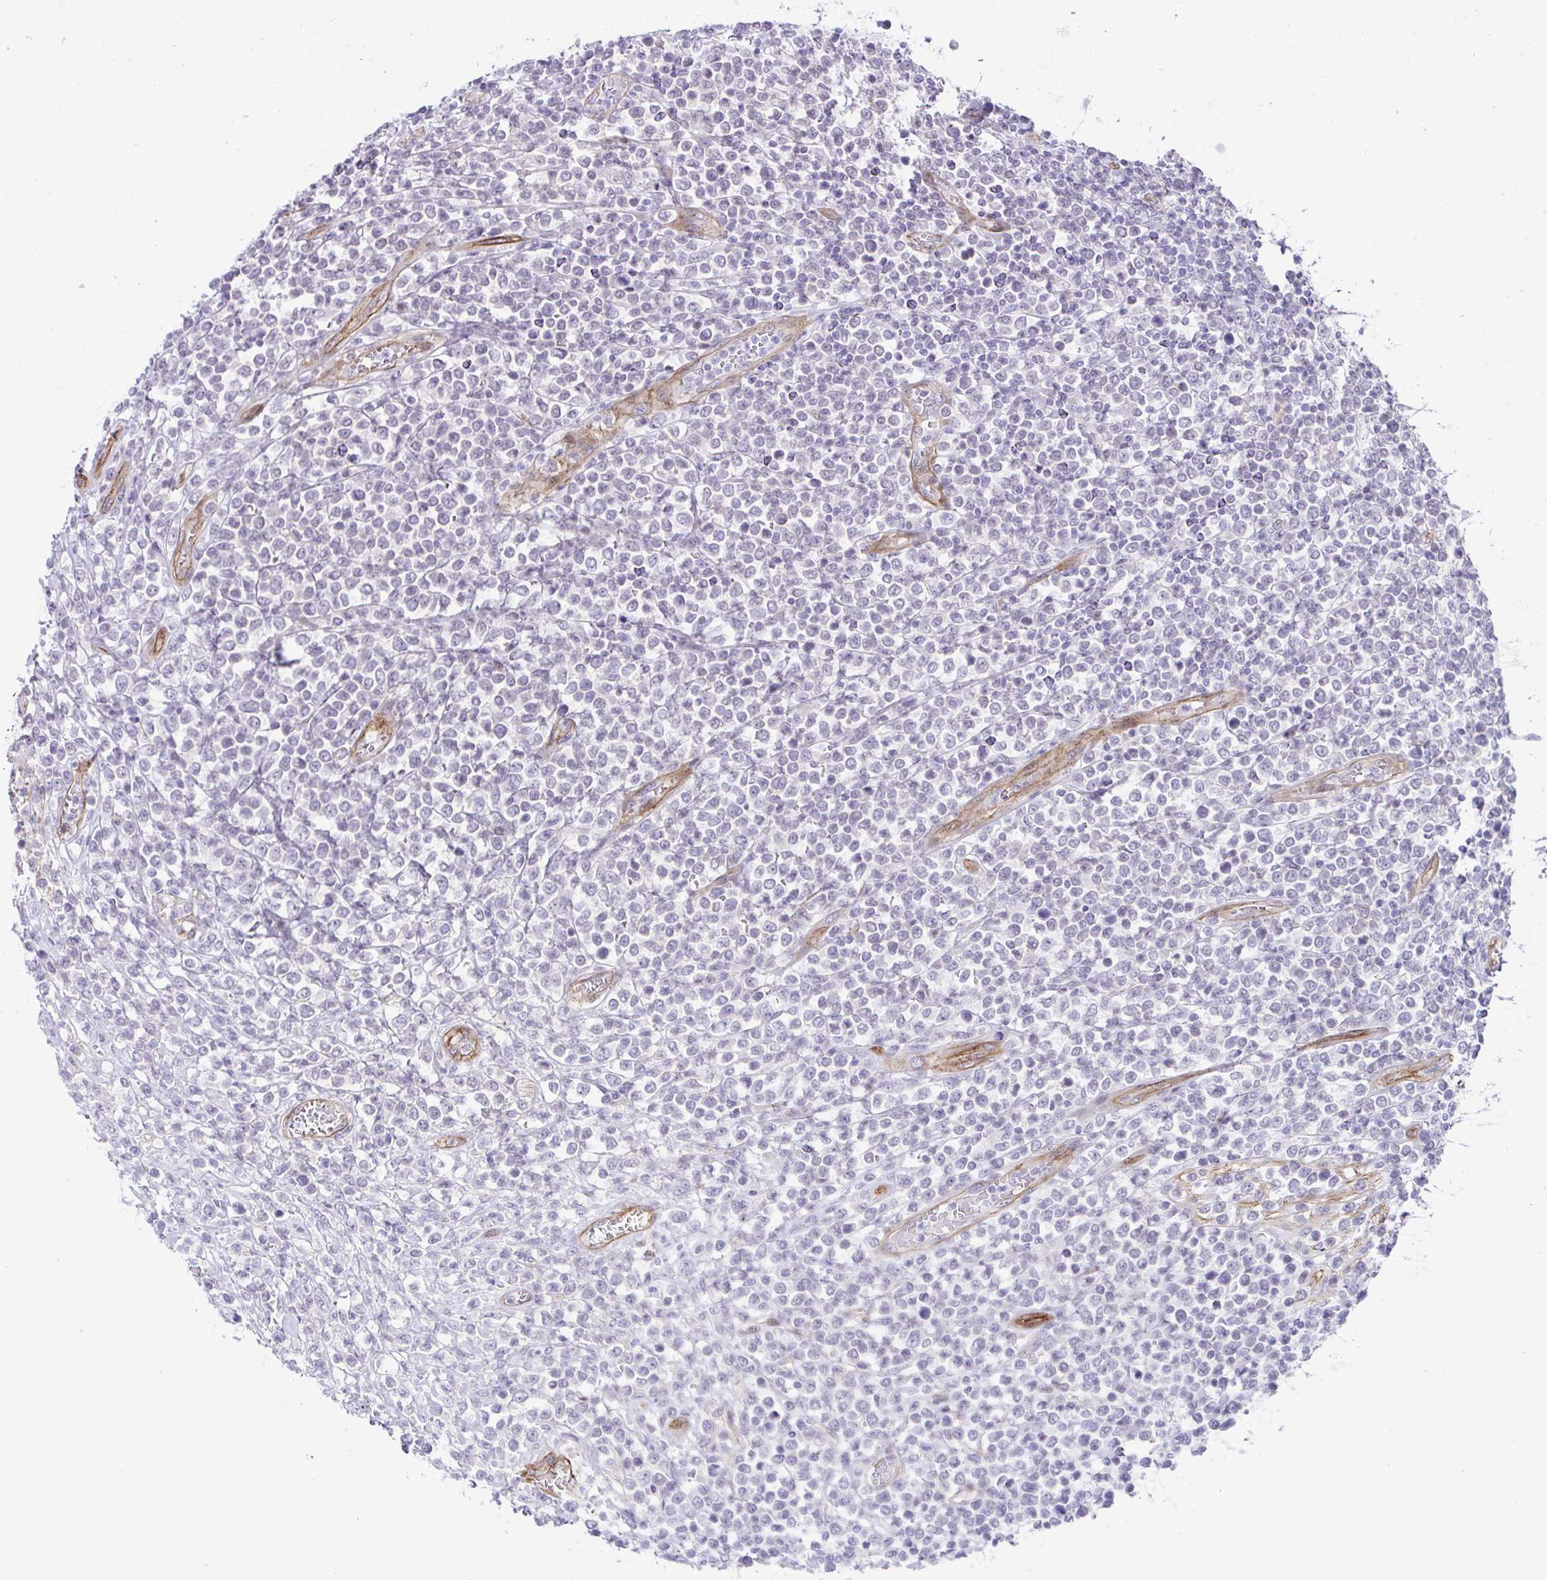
{"staining": {"intensity": "negative", "quantity": "none", "location": "none"}, "tissue": "lymphoma", "cell_type": "Tumor cells", "image_type": "cancer", "snomed": [{"axis": "morphology", "description": "Malignant lymphoma, non-Hodgkin's type, High grade"}, {"axis": "topography", "description": "Soft tissue"}], "caption": "Immunohistochemistry micrograph of neoplastic tissue: high-grade malignant lymphoma, non-Hodgkin's type stained with DAB (3,3'-diaminobenzidine) exhibits no significant protein expression in tumor cells. (DAB (3,3'-diaminobenzidine) immunohistochemistry (IHC) visualized using brightfield microscopy, high magnification).", "gene": "FBXO34", "patient": {"sex": "female", "age": 56}}